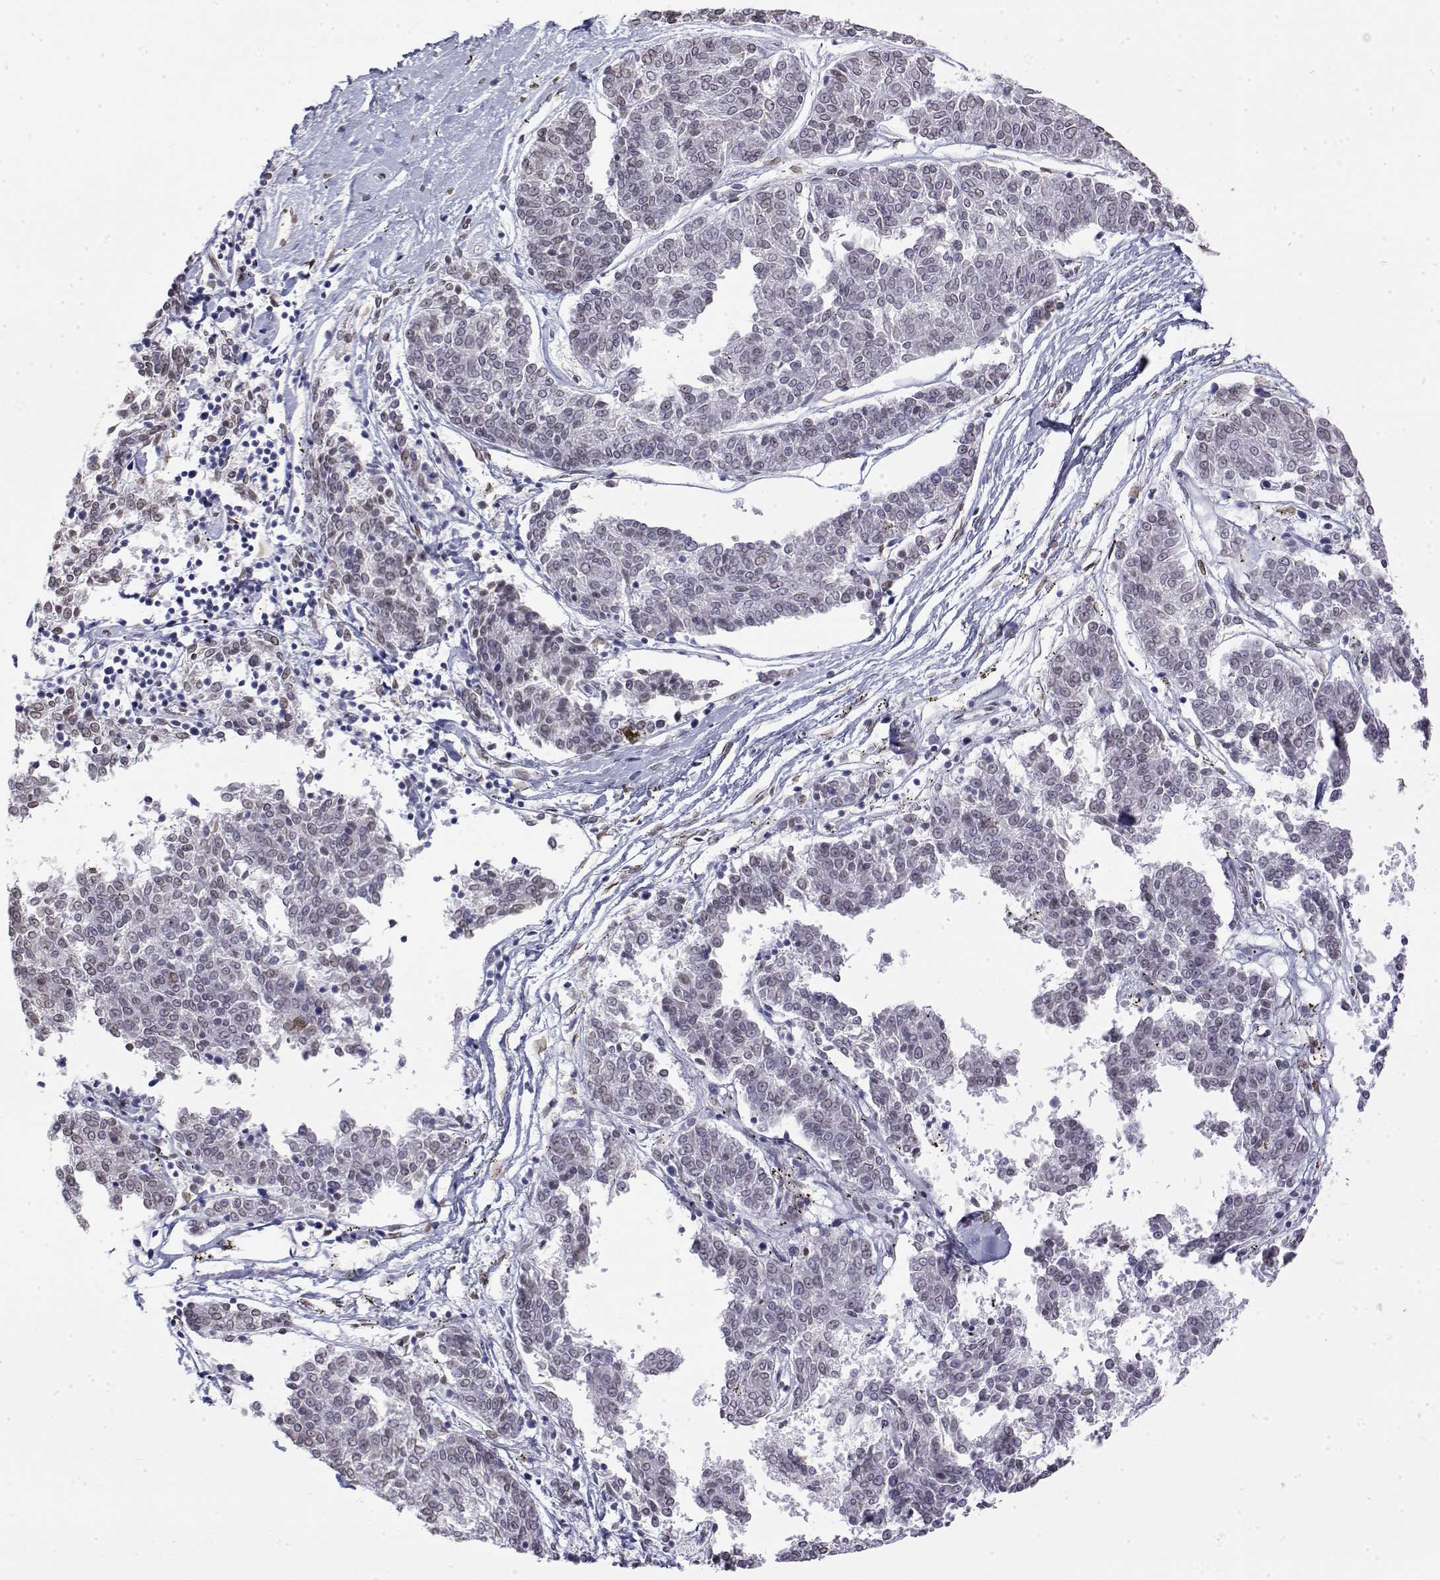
{"staining": {"intensity": "negative", "quantity": "none", "location": "none"}, "tissue": "melanoma", "cell_type": "Tumor cells", "image_type": "cancer", "snomed": [{"axis": "morphology", "description": "Malignant melanoma, NOS"}, {"axis": "topography", "description": "Skin"}], "caption": "Immunohistochemistry (IHC) of human malignant melanoma demonstrates no expression in tumor cells.", "gene": "ZNF532", "patient": {"sex": "female", "age": 72}}